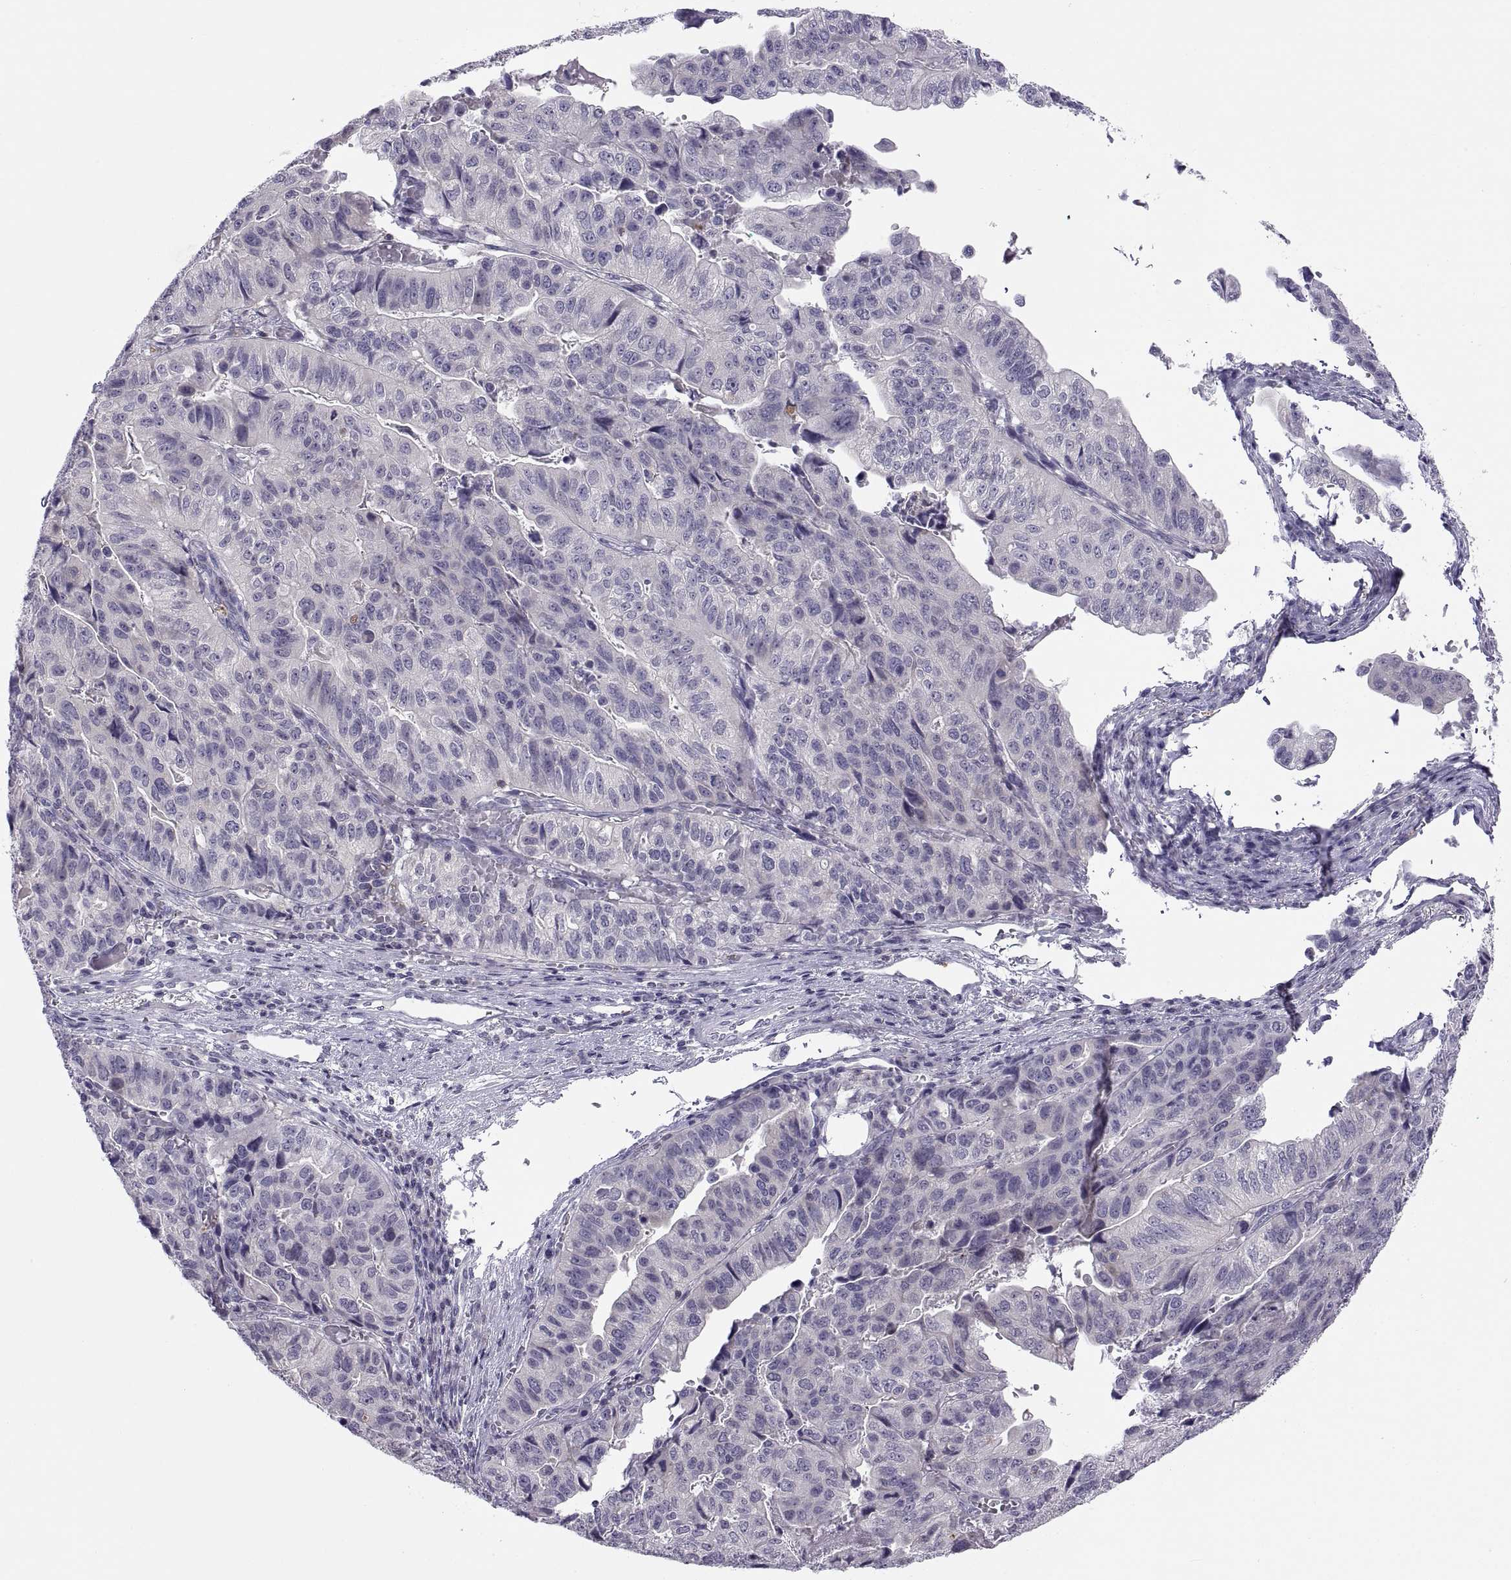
{"staining": {"intensity": "negative", "quantity": "none", "location": "none"}, "tissue": "stomach cancer", "cell_type": "Tumor cells", "image_type": "cancer", "snomed": [{"axis": "morphology", "description": "Adenocarcinoma, NOS"}, {"axis": "topography", "description": "Stomach, upper"}], "caption": "Adenocarcinoma (stomach) was stained to show a protein in brown. There is no significant positivity in tumor cells.", "gene": "TTC21A", "patient": {"sex": "female", "age": 67}}